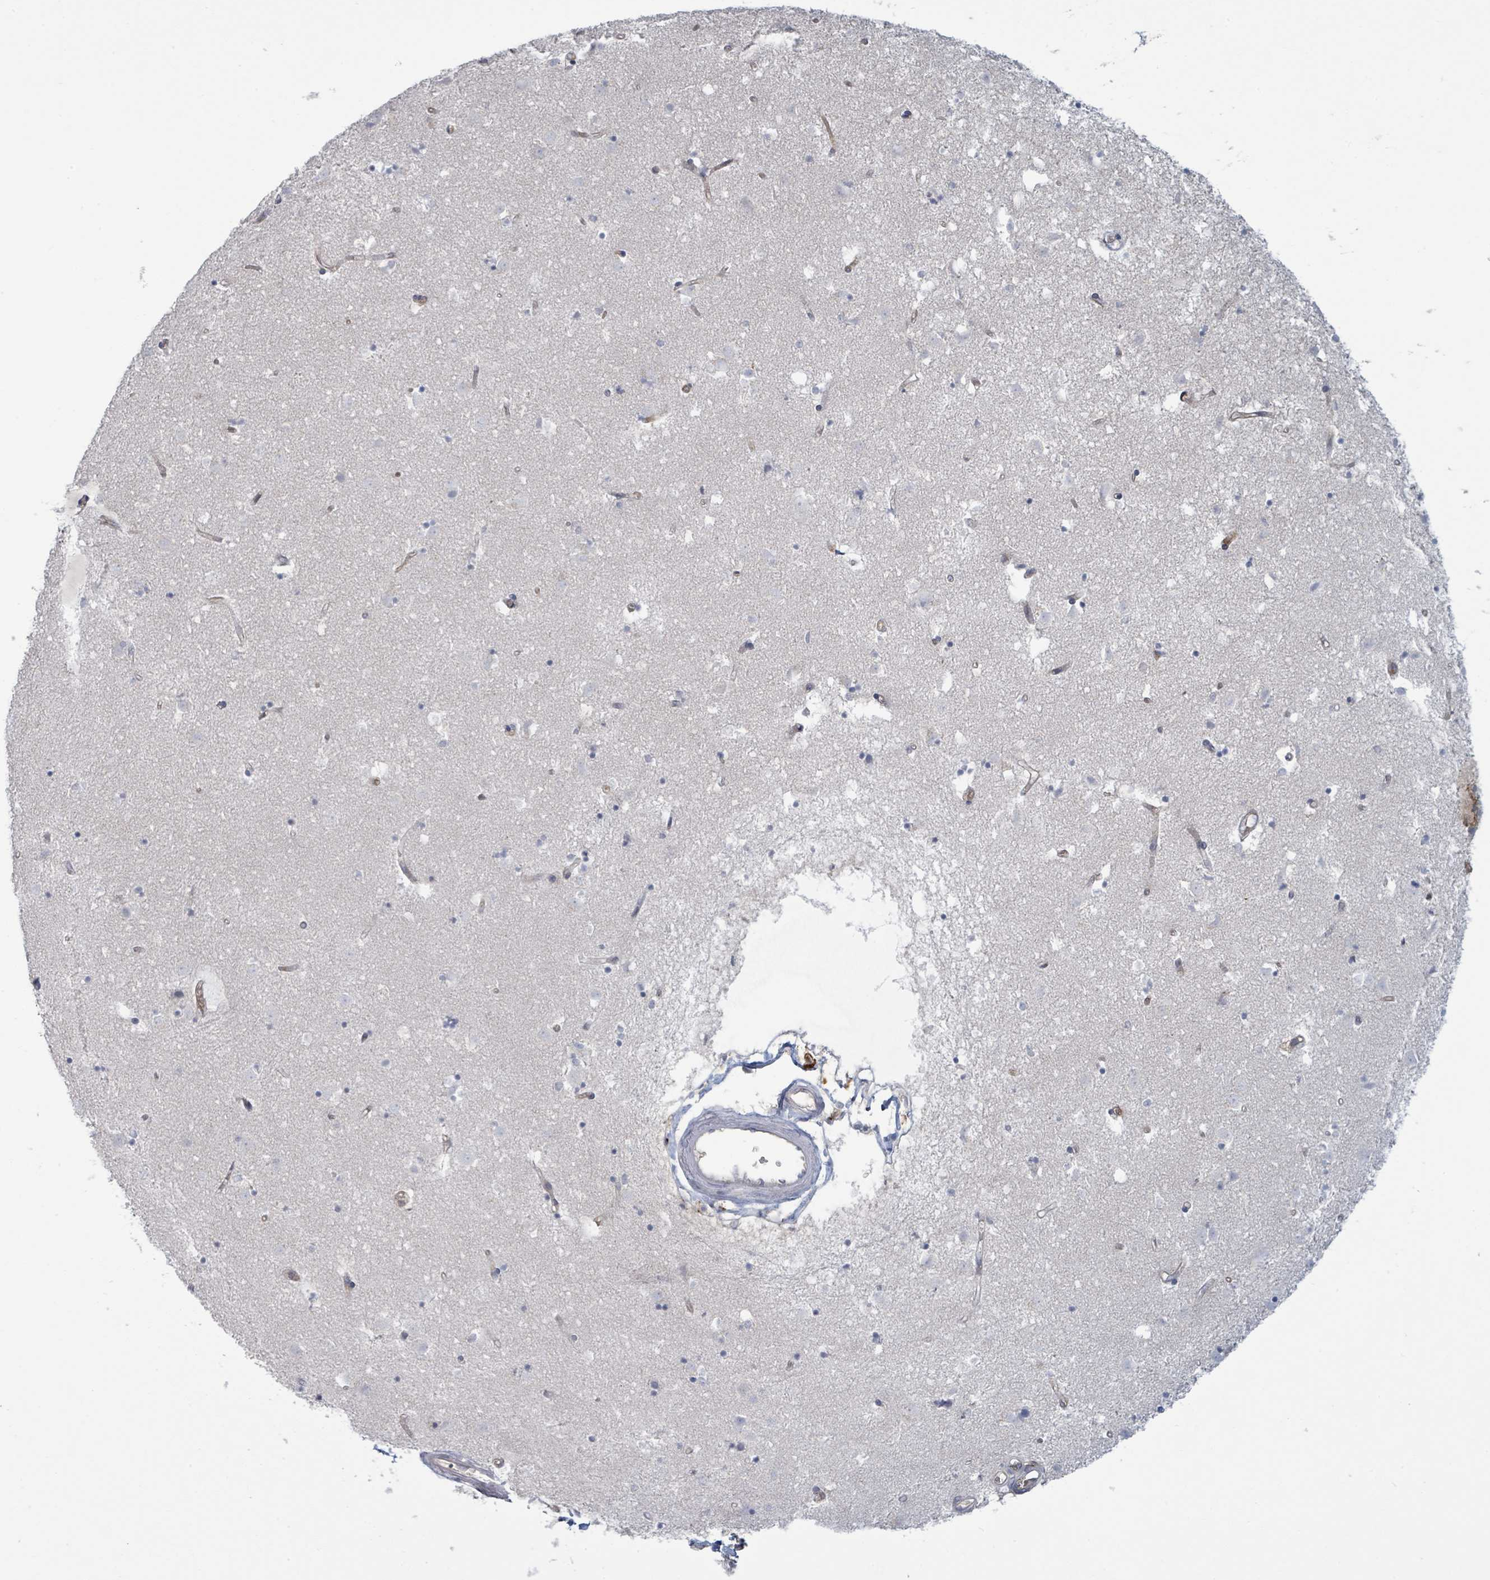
{"staining": {"intensity": "negative", "quantity": "none", "location": "none"}, "tissue": "caudate", "cell_type": "Glial cells", "image_type": "normal", "snomed": [{"axis": "morphology", "description": "Normal tissue, NOS"}, {"axis": "topography", "description": "Lateral ventricle wall"}], "caption": "Immunohistochemistry (IHC) image of unremarkable human caudate stained for a protein (brown), which demonstrates no staining in glial cells.", "gene": "TNFRSF14", "patient": {"sex": "male", "age": 58}}